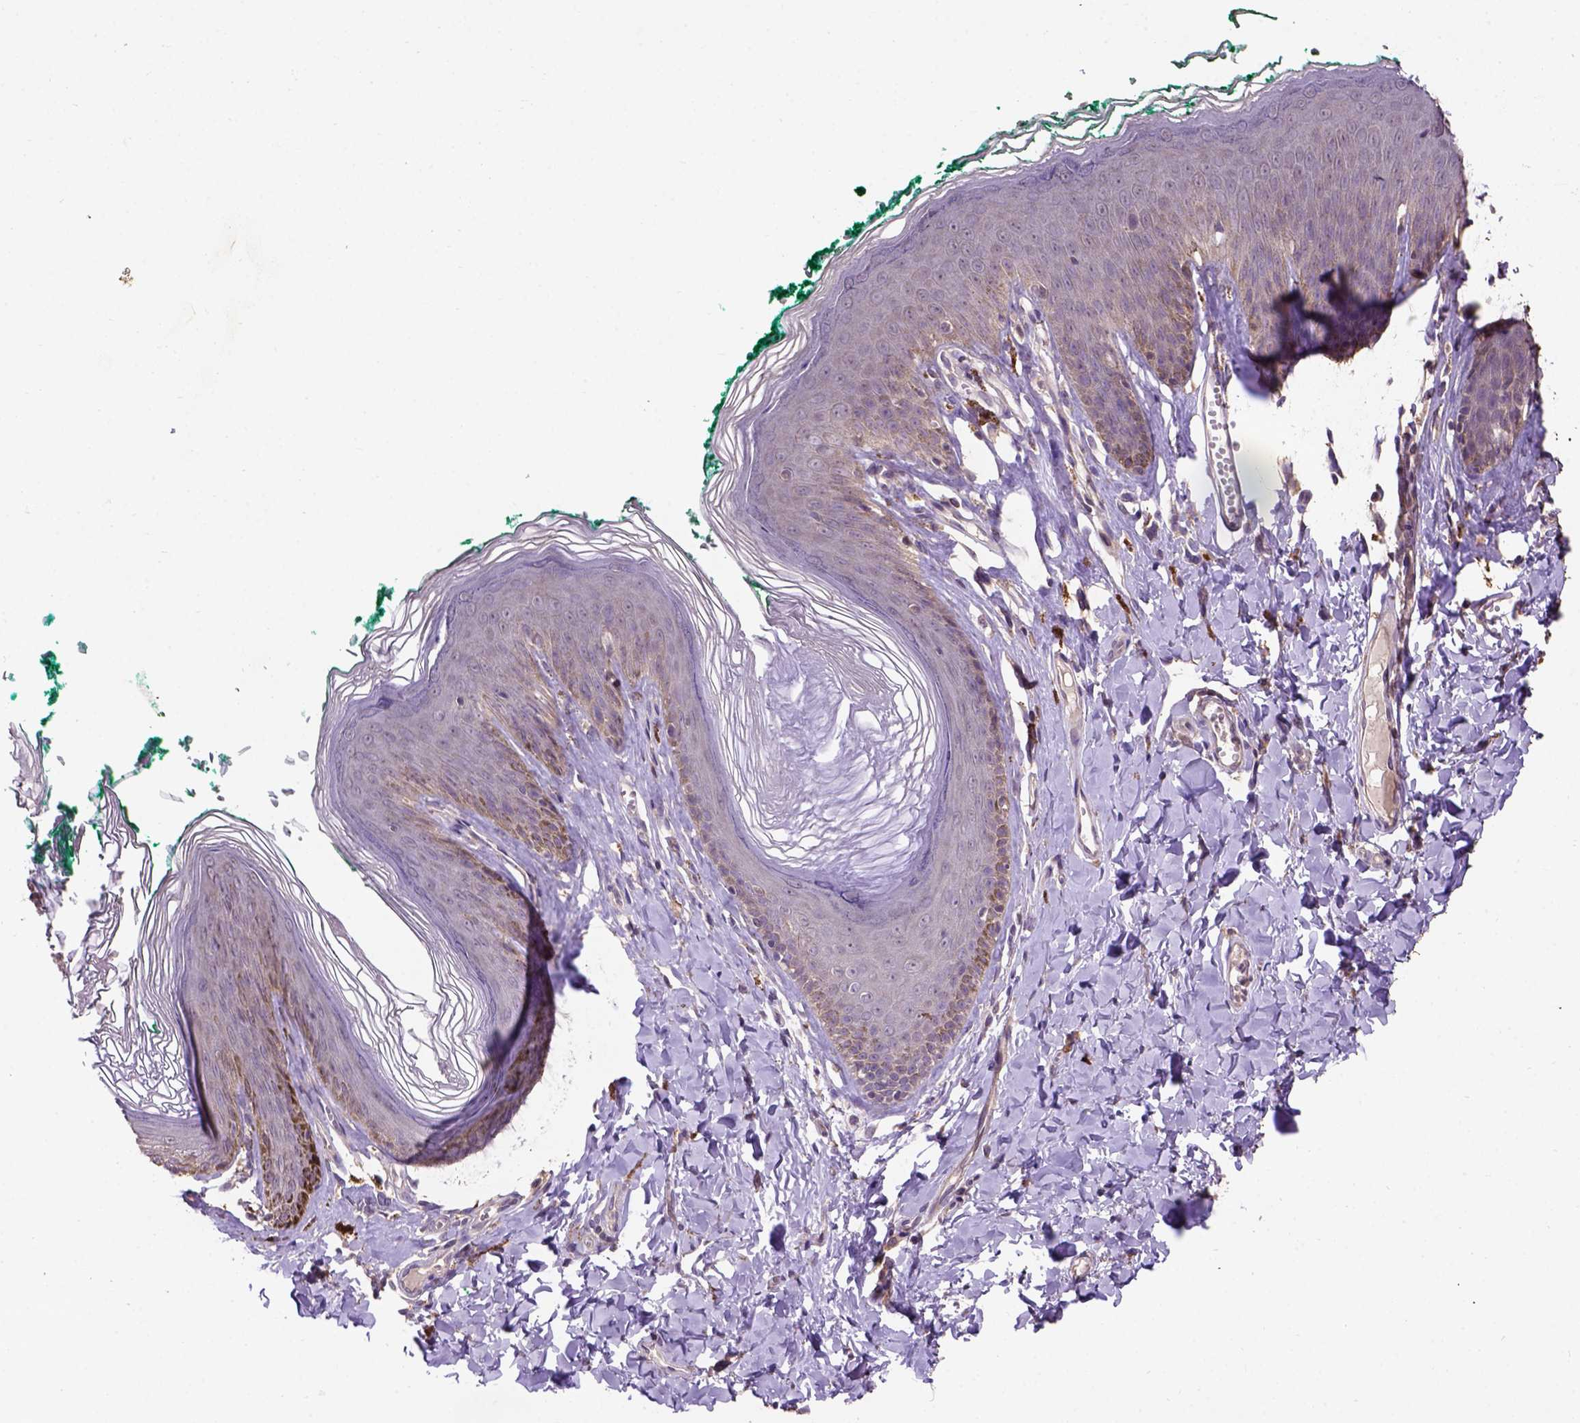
{"staining": {"intensity": "moderate", "quantity": "<25%", "location": "cytoplasmic/membranous"}, "tissue": "skin", "cell_type": "Epidermal cells", "image_type": "normal", "snomed": [{"axis": "morphology", "description": "Normal tissue, NOS"}, {"axis": "topography", "description": "Vulva"}, {"axis": "topography", "description": "Peripheral nerve tissue"}], "caption": "Protein staining exhibits moderate cytoplasmic/membranous staining in about <25% of epidermal cells in benign skin.", "gene": "KBTBD8", "patient": {"sex": "female", "age": 66}}